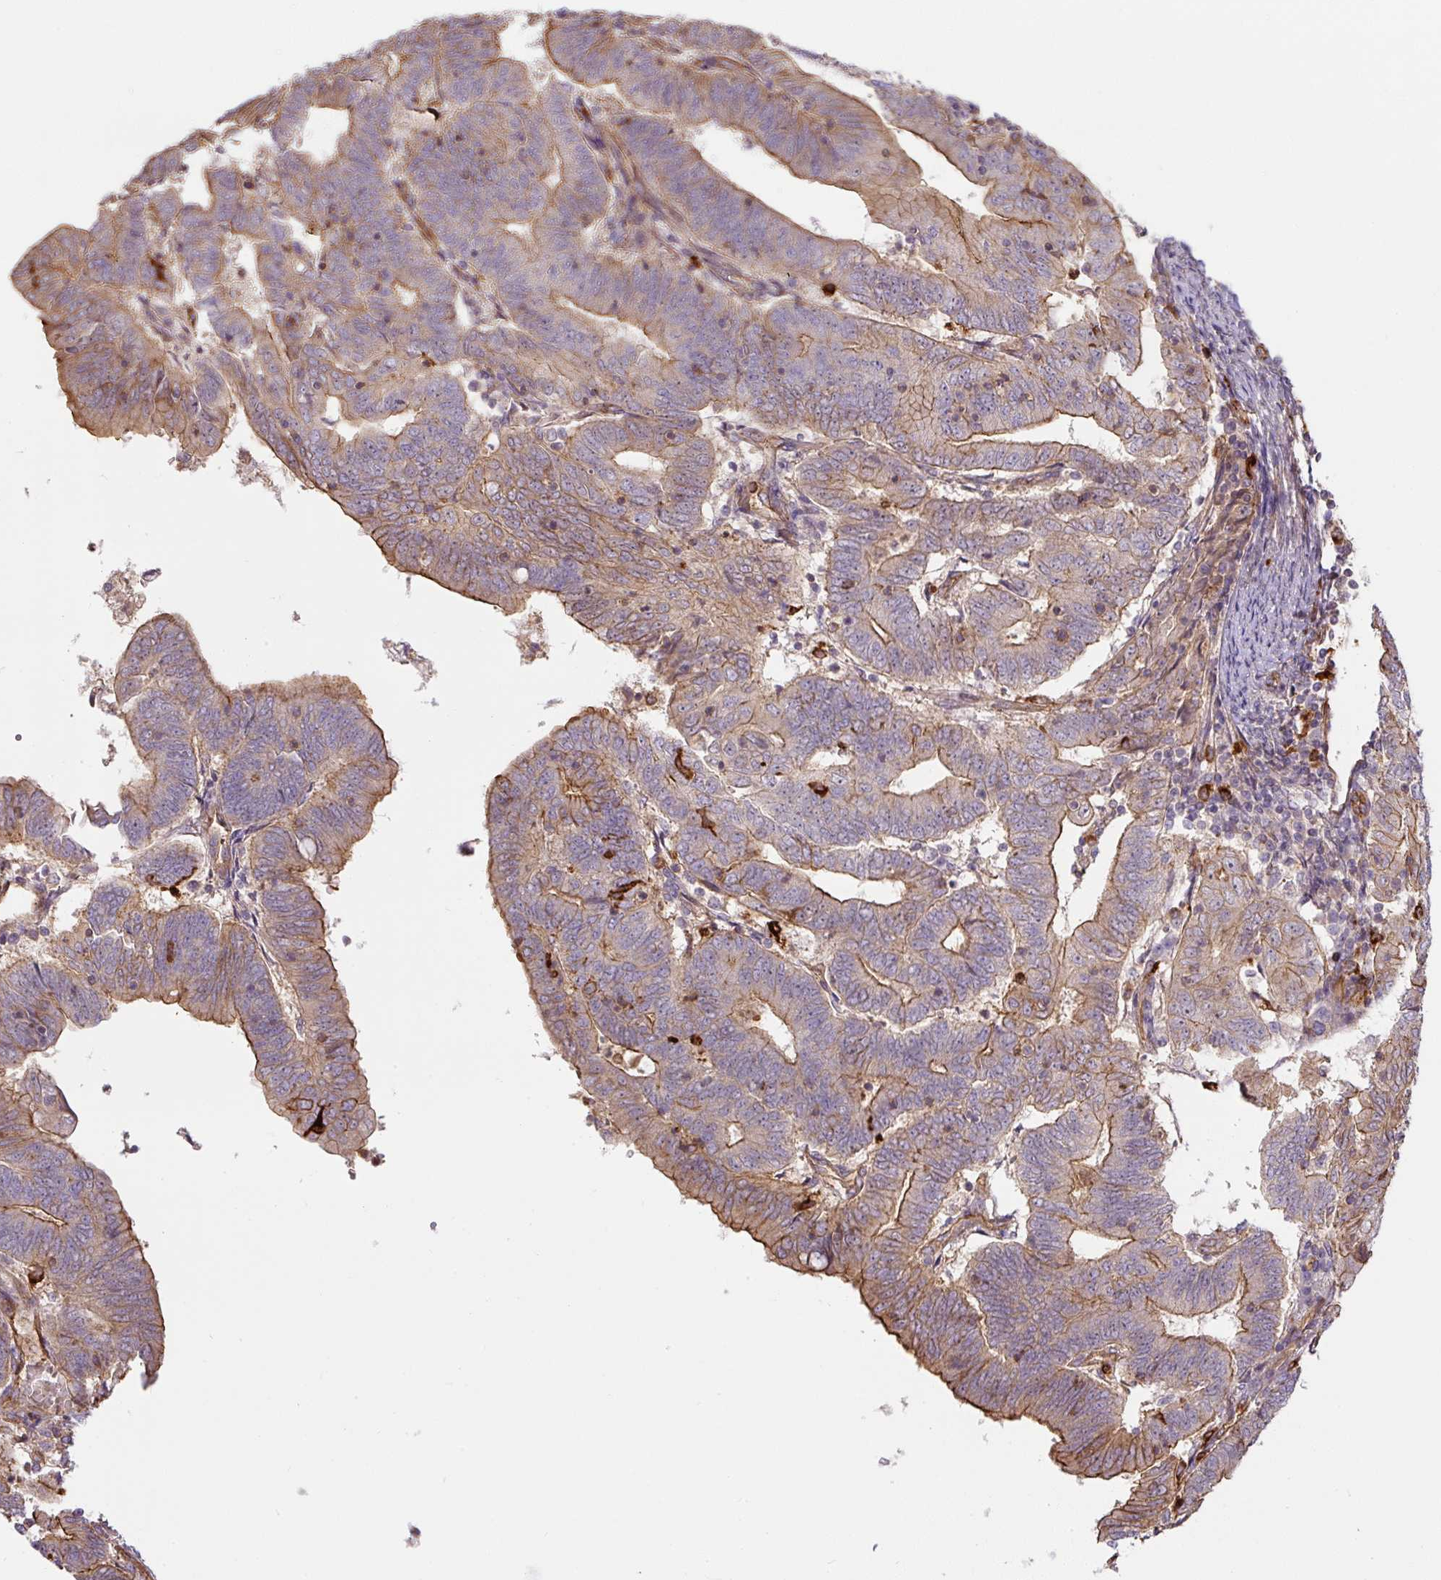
{"staining": {"intensity": "moderate", "quantity": "25%-75%", "location": "cytoplasmic/membranous"}, "tissue": "endometrial cancer", "cell_type": "Tumor cells", "image_type": "cancer", "snomed": [{"axis": "morphology", "description": "Adenocarcinoma, NOS"}, {"axis": "topography", "description": "Endometrium"}], "caption": "Adenocarcinoma (endometrial) stained with immunohistochemistry reveals moderate cytoplasmic/membranous expression in approximately 25%-75% of tumor cells. (brown staining indicates protein expression, while blue staining denotes nuclei).", "gene": "B3GALT5", "patient": {"sex": "female", "age": 70}}